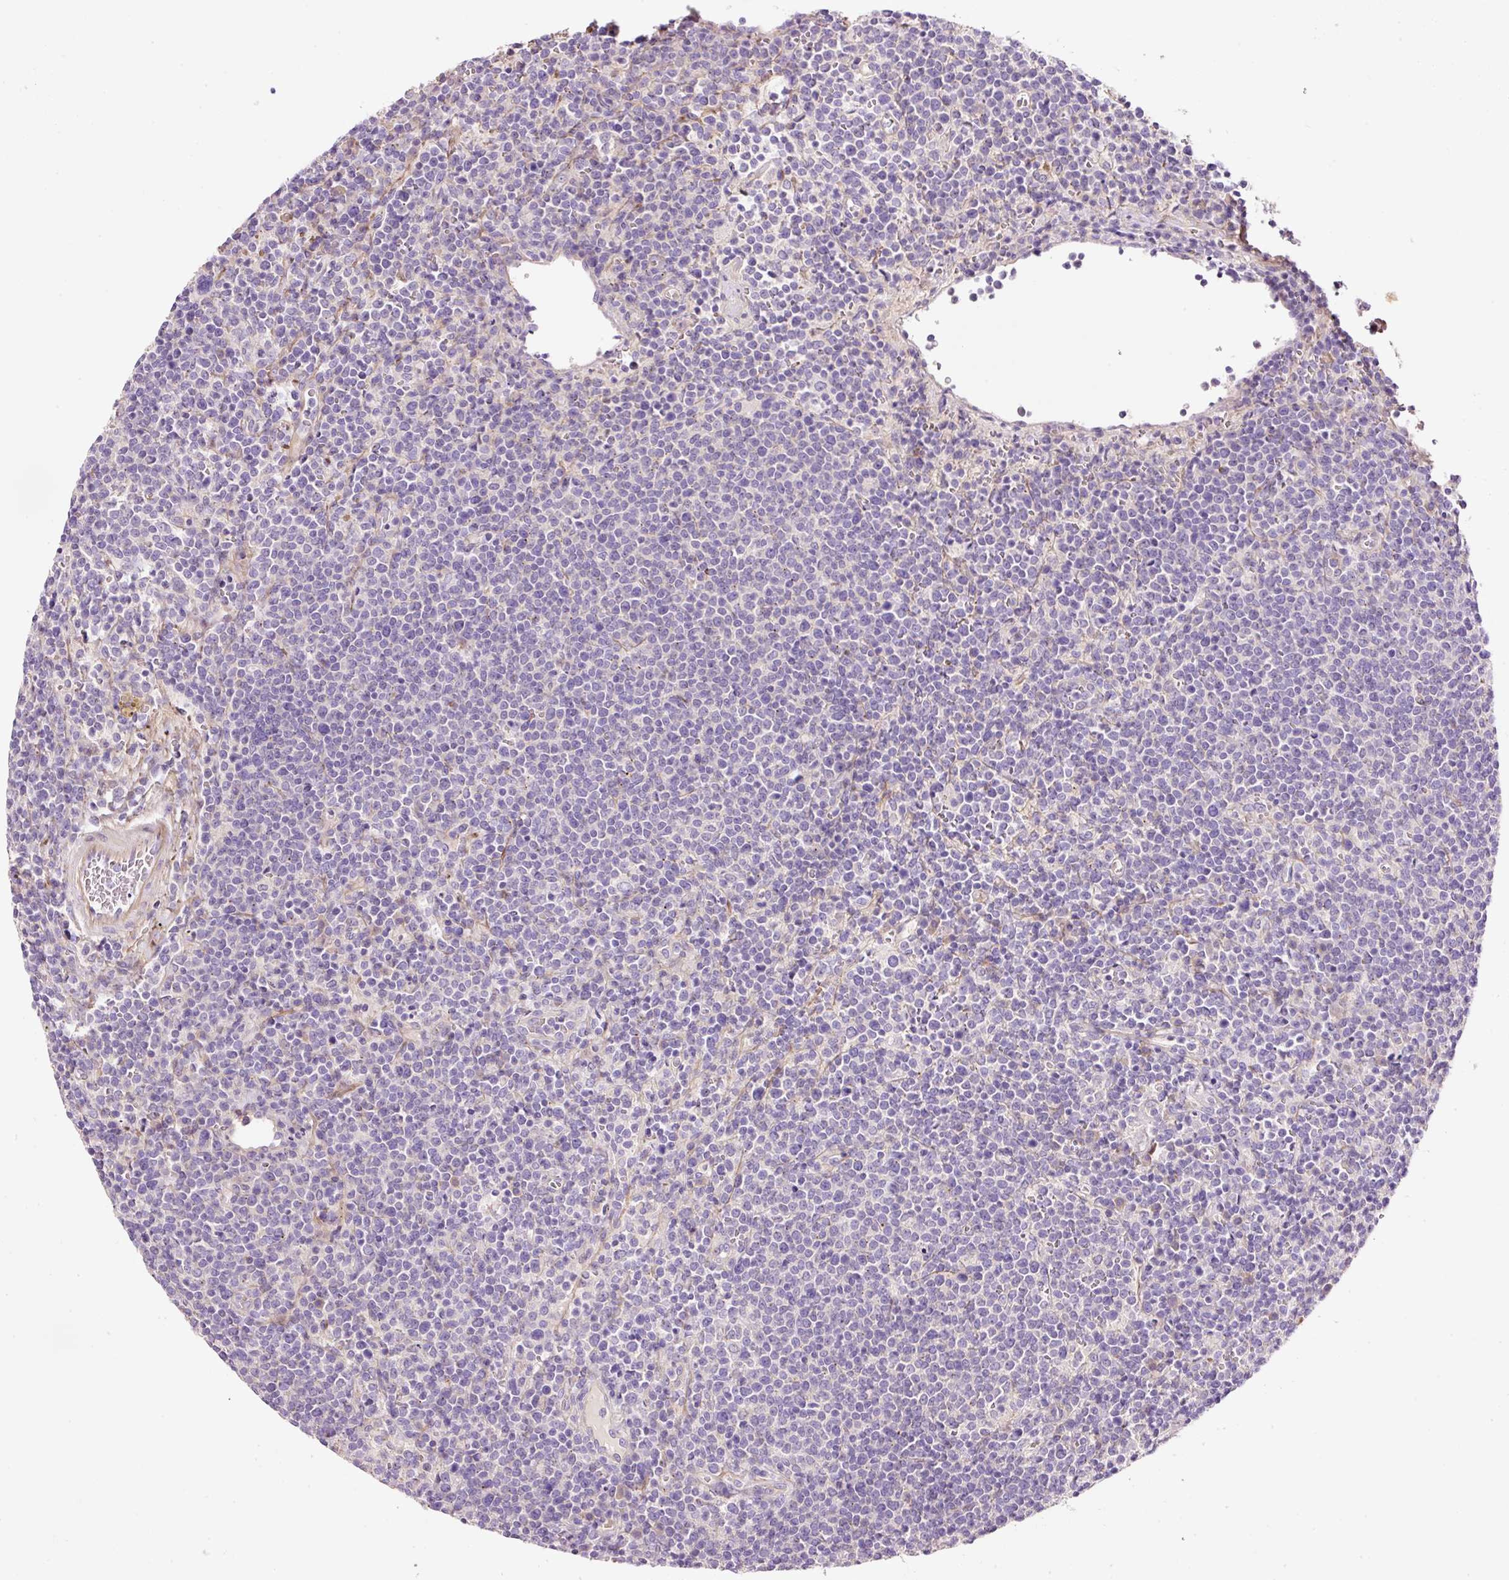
{"staining": {"intensity": "negative", "quantity": "none", "location": "none"}, "tissue": "lymphoma", "cell_type": "Tumor cells", "image_type": "cancer", "snomed": [{"axis": "morphology", "description": "Malignant lymphoma, non-Hodgkin's type, High grade"}, {"axis": "topography", "description": "Lymph node"}], "caption": "This is an immunohistochemistry (IHC) image of human lymphoma. There is no expression in tumor cells.", "gene": "SOS2", "patient": {"sex": "male", "age": 61}}